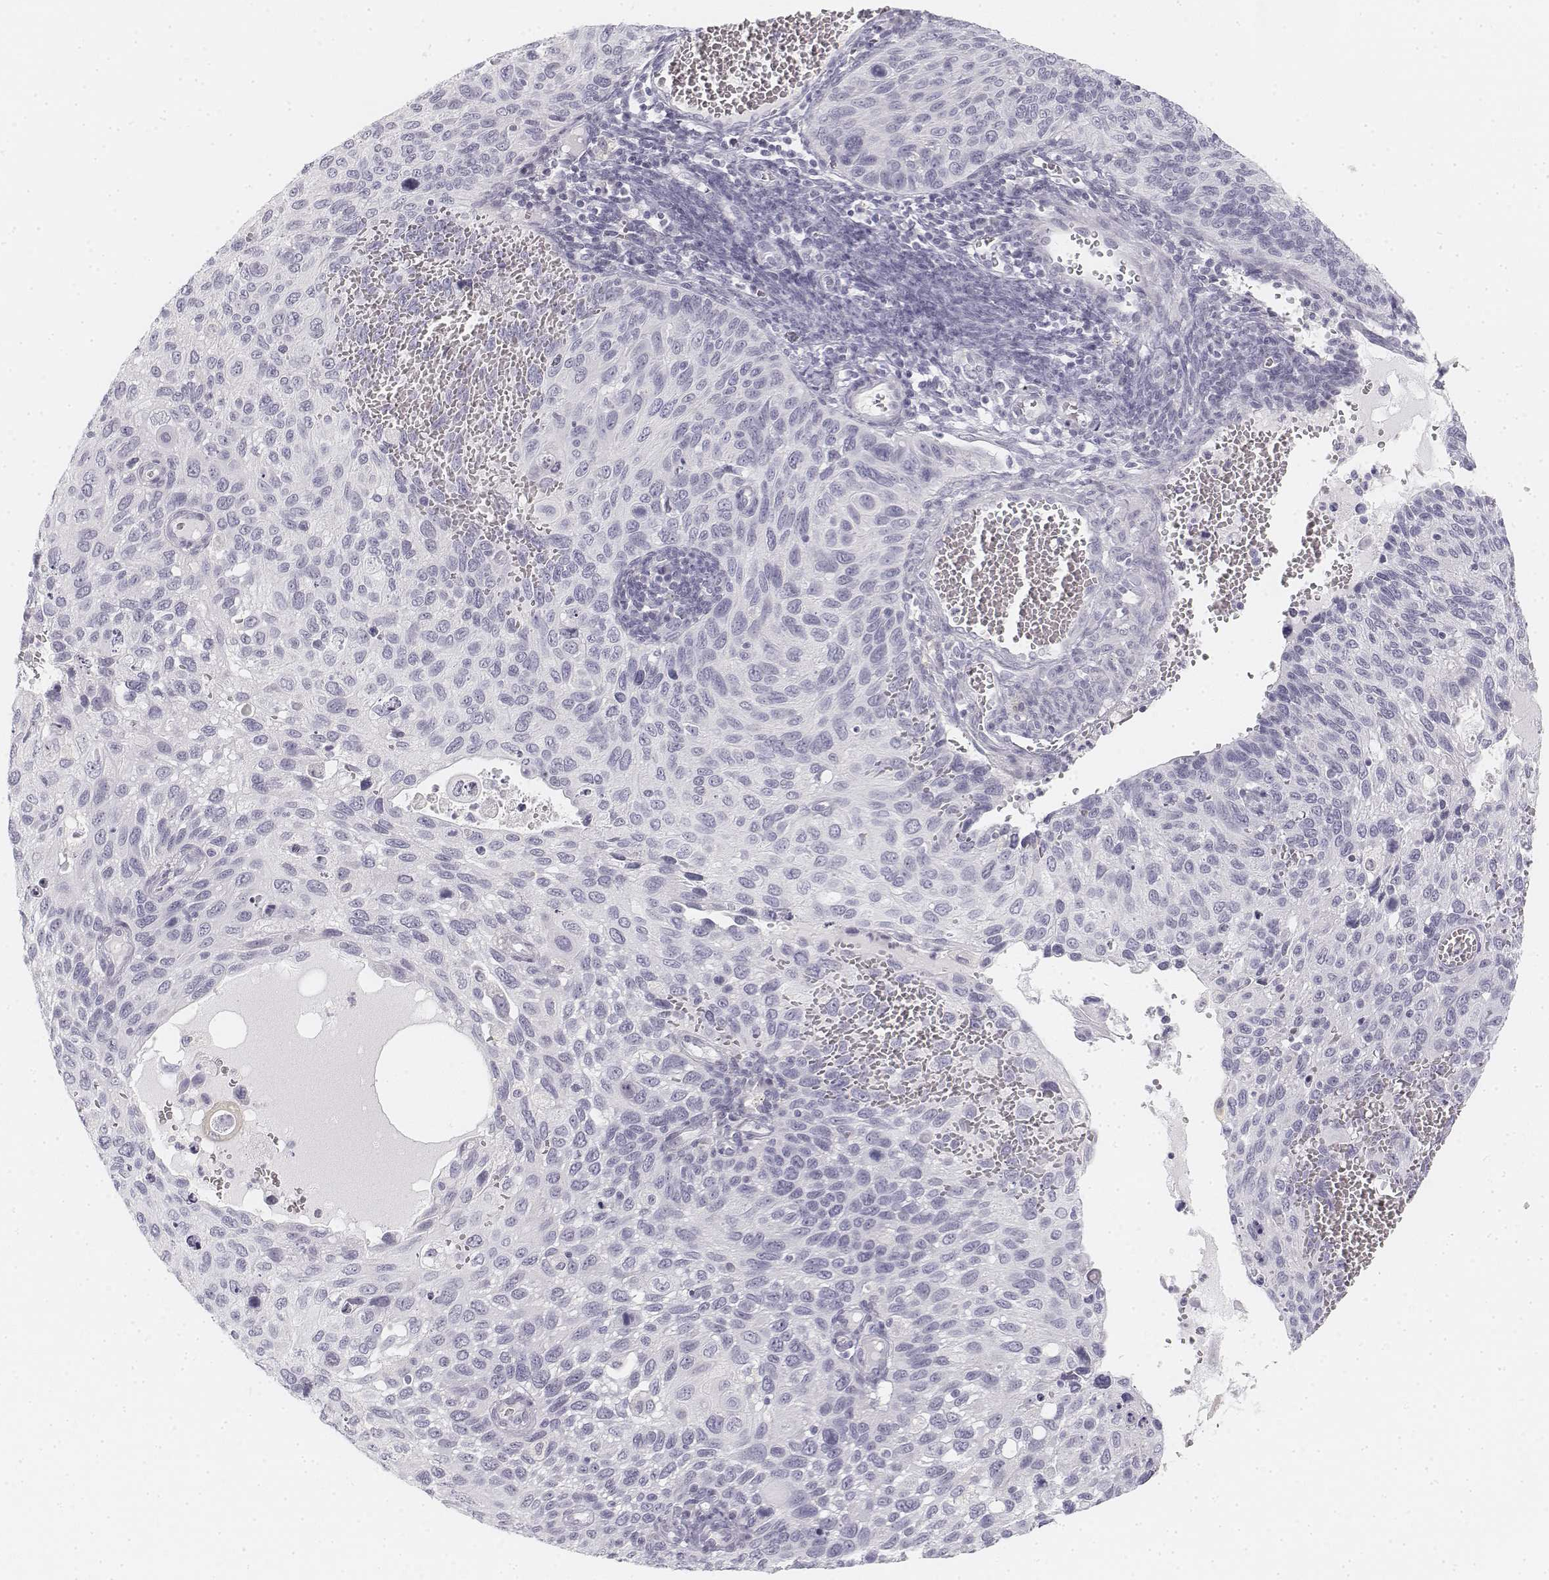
{"staining": {"intensity": "negative", "quantity": "none", "location": "none"}, "tissue": "cervical cancer", "cell_type": "Tumor cells", "image_type": "cancer", "snomed": [{"axis": "morphology", "description": "Squamous cell carcinoma, NOS"}, {"axis": "topography", "description": "Cervix"}], "caption": "This is an IHC image of human cervical cancer. There is no expression in tumor cells.", "gene": "KRT25", "patient": {"sex": "female", "age": 70}}